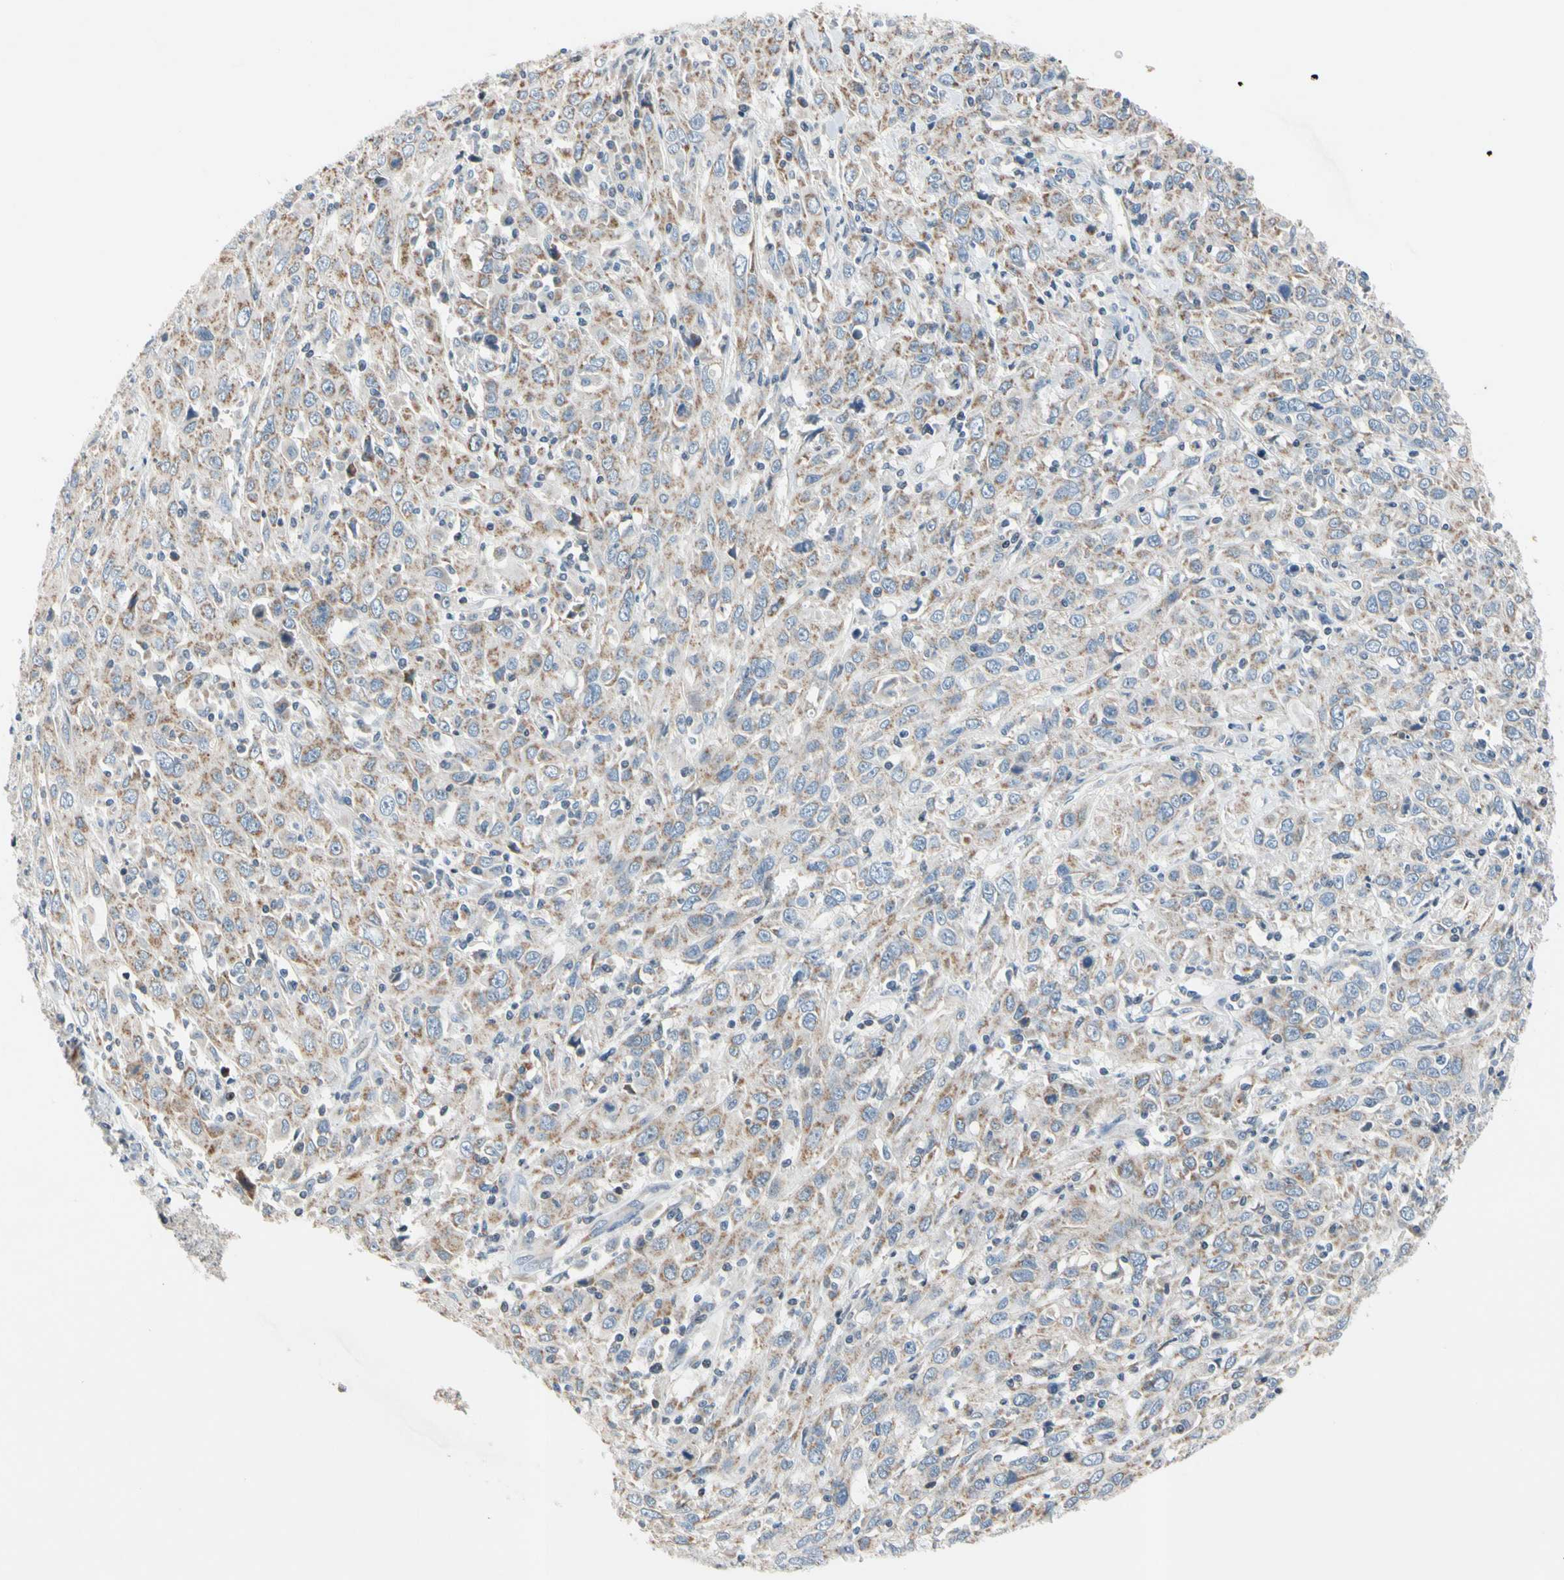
{"staining": {"intensity": "weak", "quantity": ">75%", "location": "cytoplasmic/membranous"}, "tissue": "cervical cancer", "cell_type": "Tumor cells", "image_type": "cancer", "snomed": [{"axis": "morphology", "description": "Squamous cell carcinoma, NOS"}, {"axis": "topography", "description": "Cervix"}], "caption": "IHC micrograph of human cervical squamous cell carcinoma stained for a protein (brown), which displays low levels of weak cytoplasmic/membranous staining in about >75% of tumor cells.", "gene": "SOX30", "patient": {"sex": "female", "age": 46}}